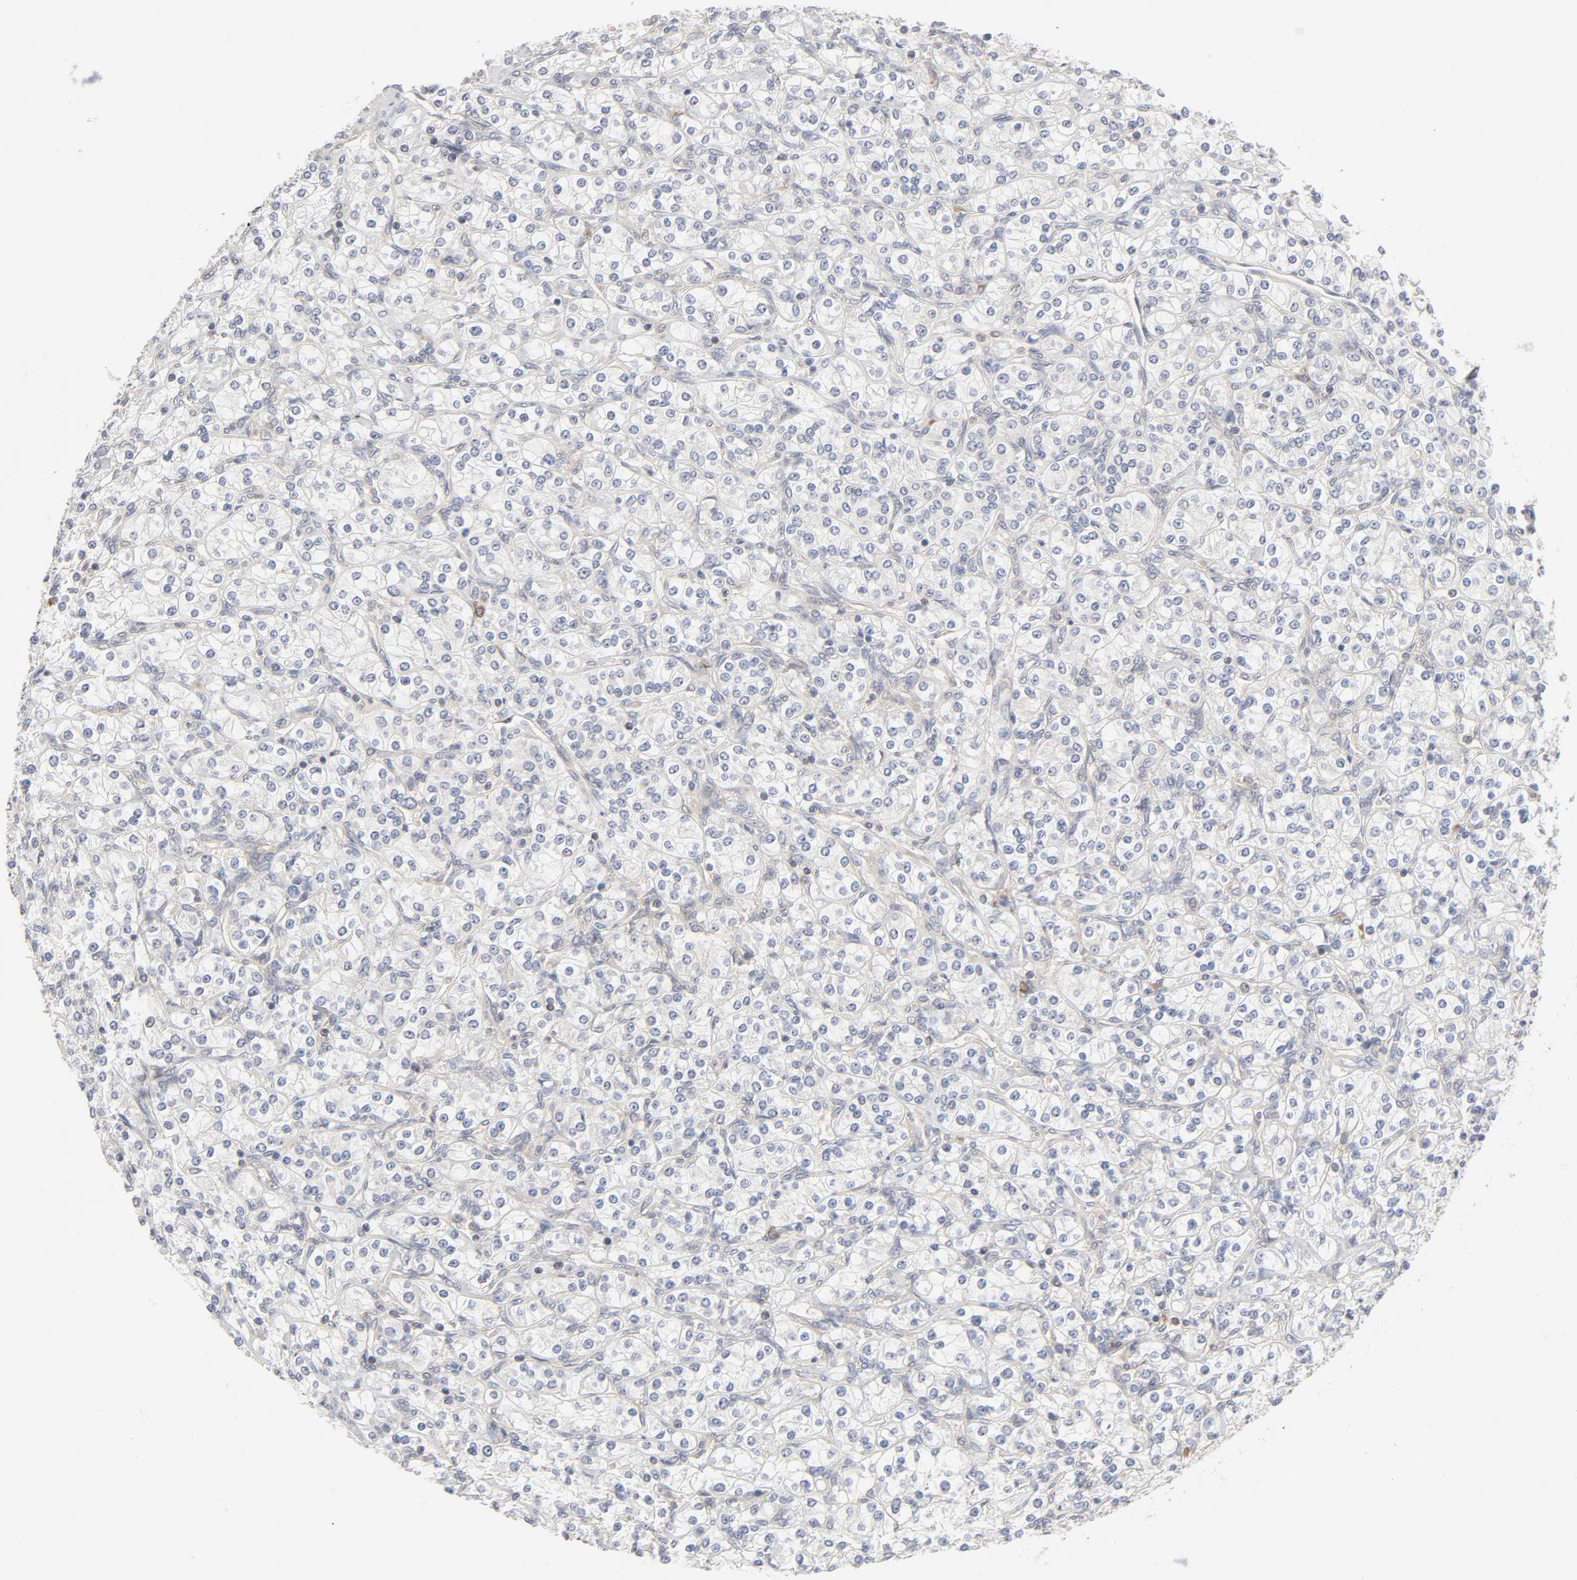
{"staining": {"intensity": "negative", "quantity": "none", "location": "none"}, "tissue": "renal cancer", "cell_type": "Tumor cells", "image_type": "cancer", "snomed": [{"axis": "morphology", "description": "Adenocarcinoma, NOS"}, {"axis": "topography", "description": "Kidney"}], "caption": "Histopathology image shows no significant protein expression in tumor cells of adenocarcinoma (renal).", "gene": "IL4R", "patient": {"sex": "male", "age": 77}}